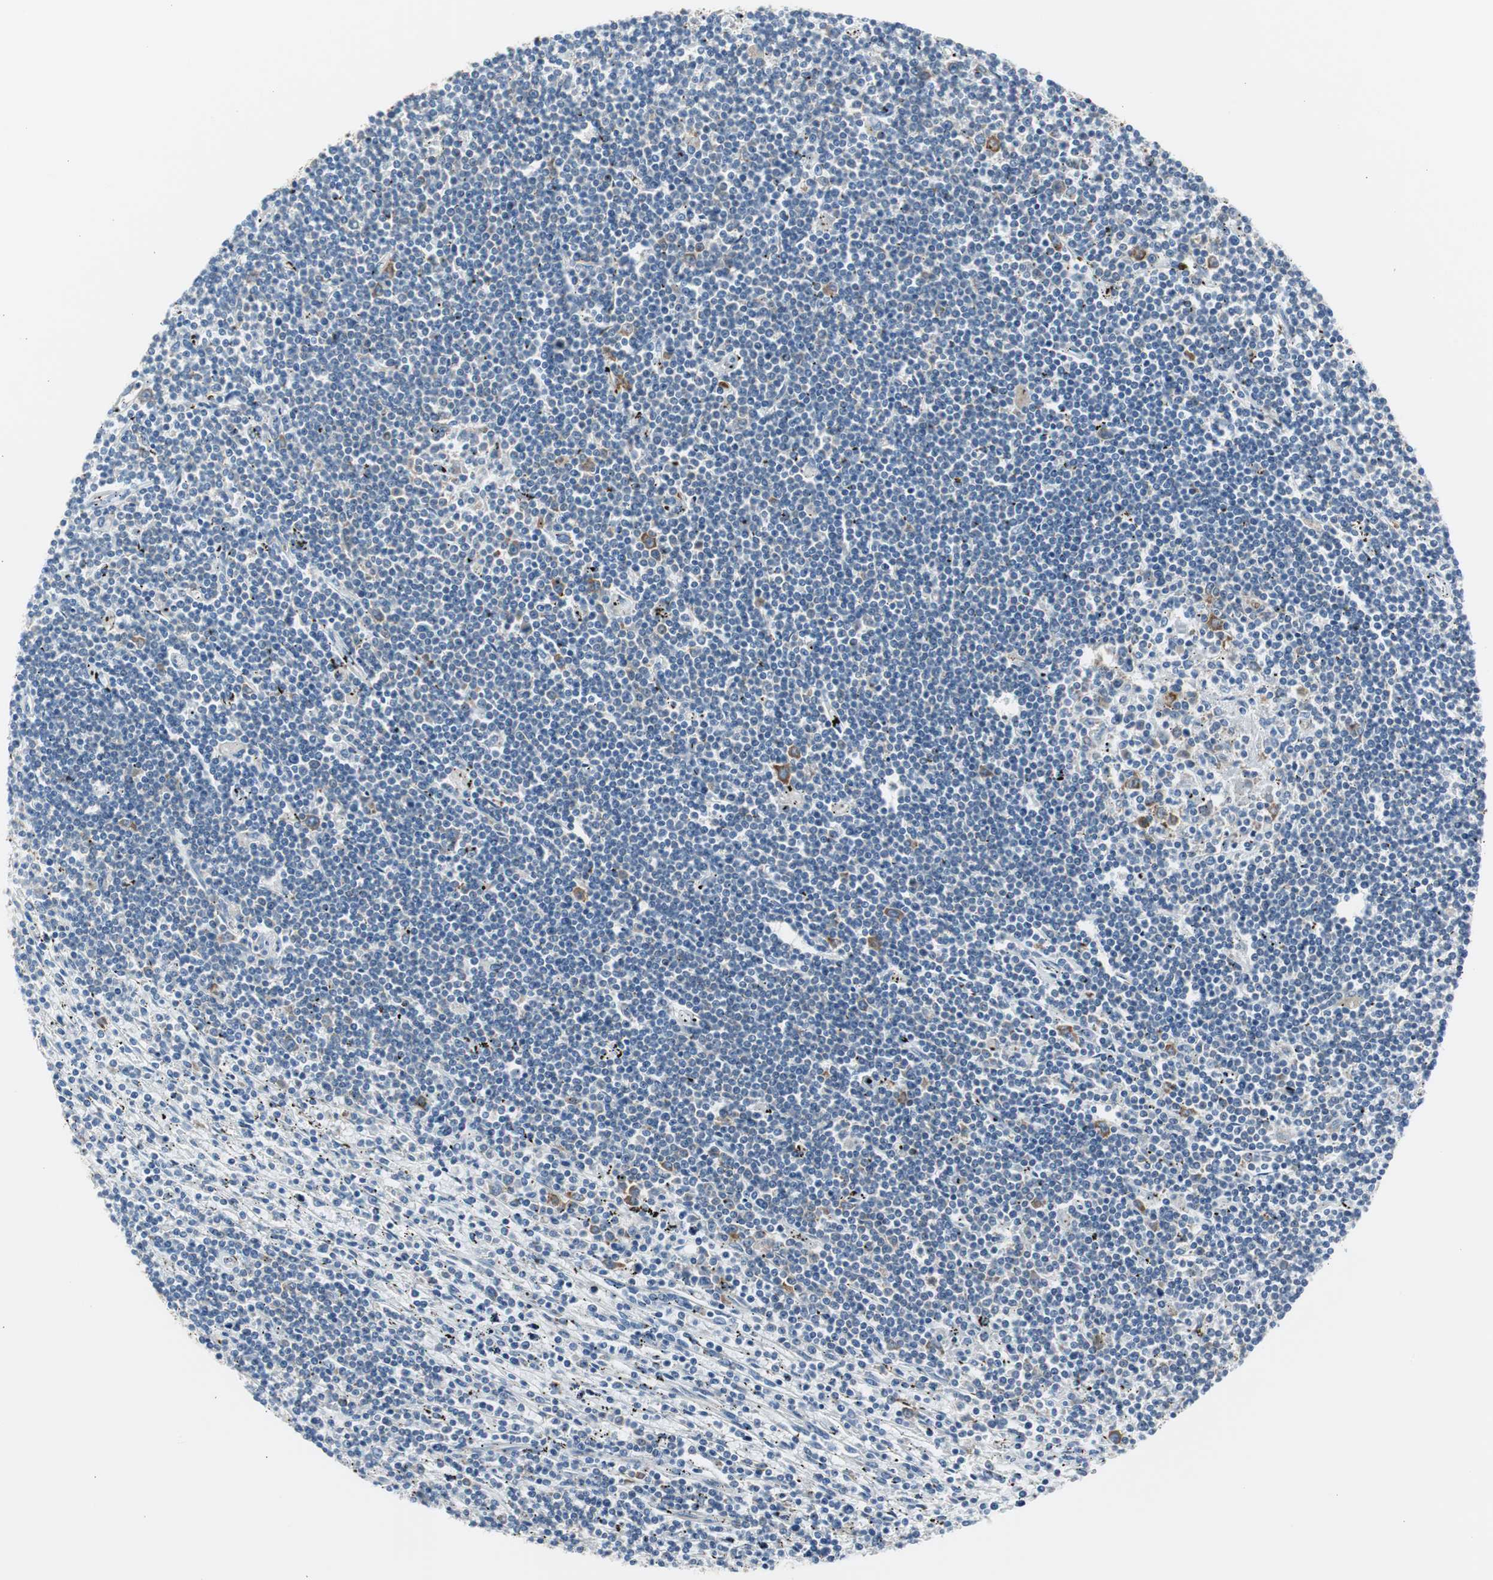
{"staining": {"intensity": "negative", "quantity": "none", "location": "none"}, "tissue": "lymphoma", "cell_type": "Tumor cells", "image_type": "cancer", "snomed": [{"axis": "morphology", "description": "Malignant lymphoma, non-Hodgkin's type, Low grade"}, {"axis": "topography", "description": "Spleen"}], "caption": "Immunohistochemical staining of human low-grade malignant lymphoma, non-Hodgkin's type shows no significant expression in tumor cells.", "gene": "RPS12", "patient": {"sex": "male", "age": 76}}